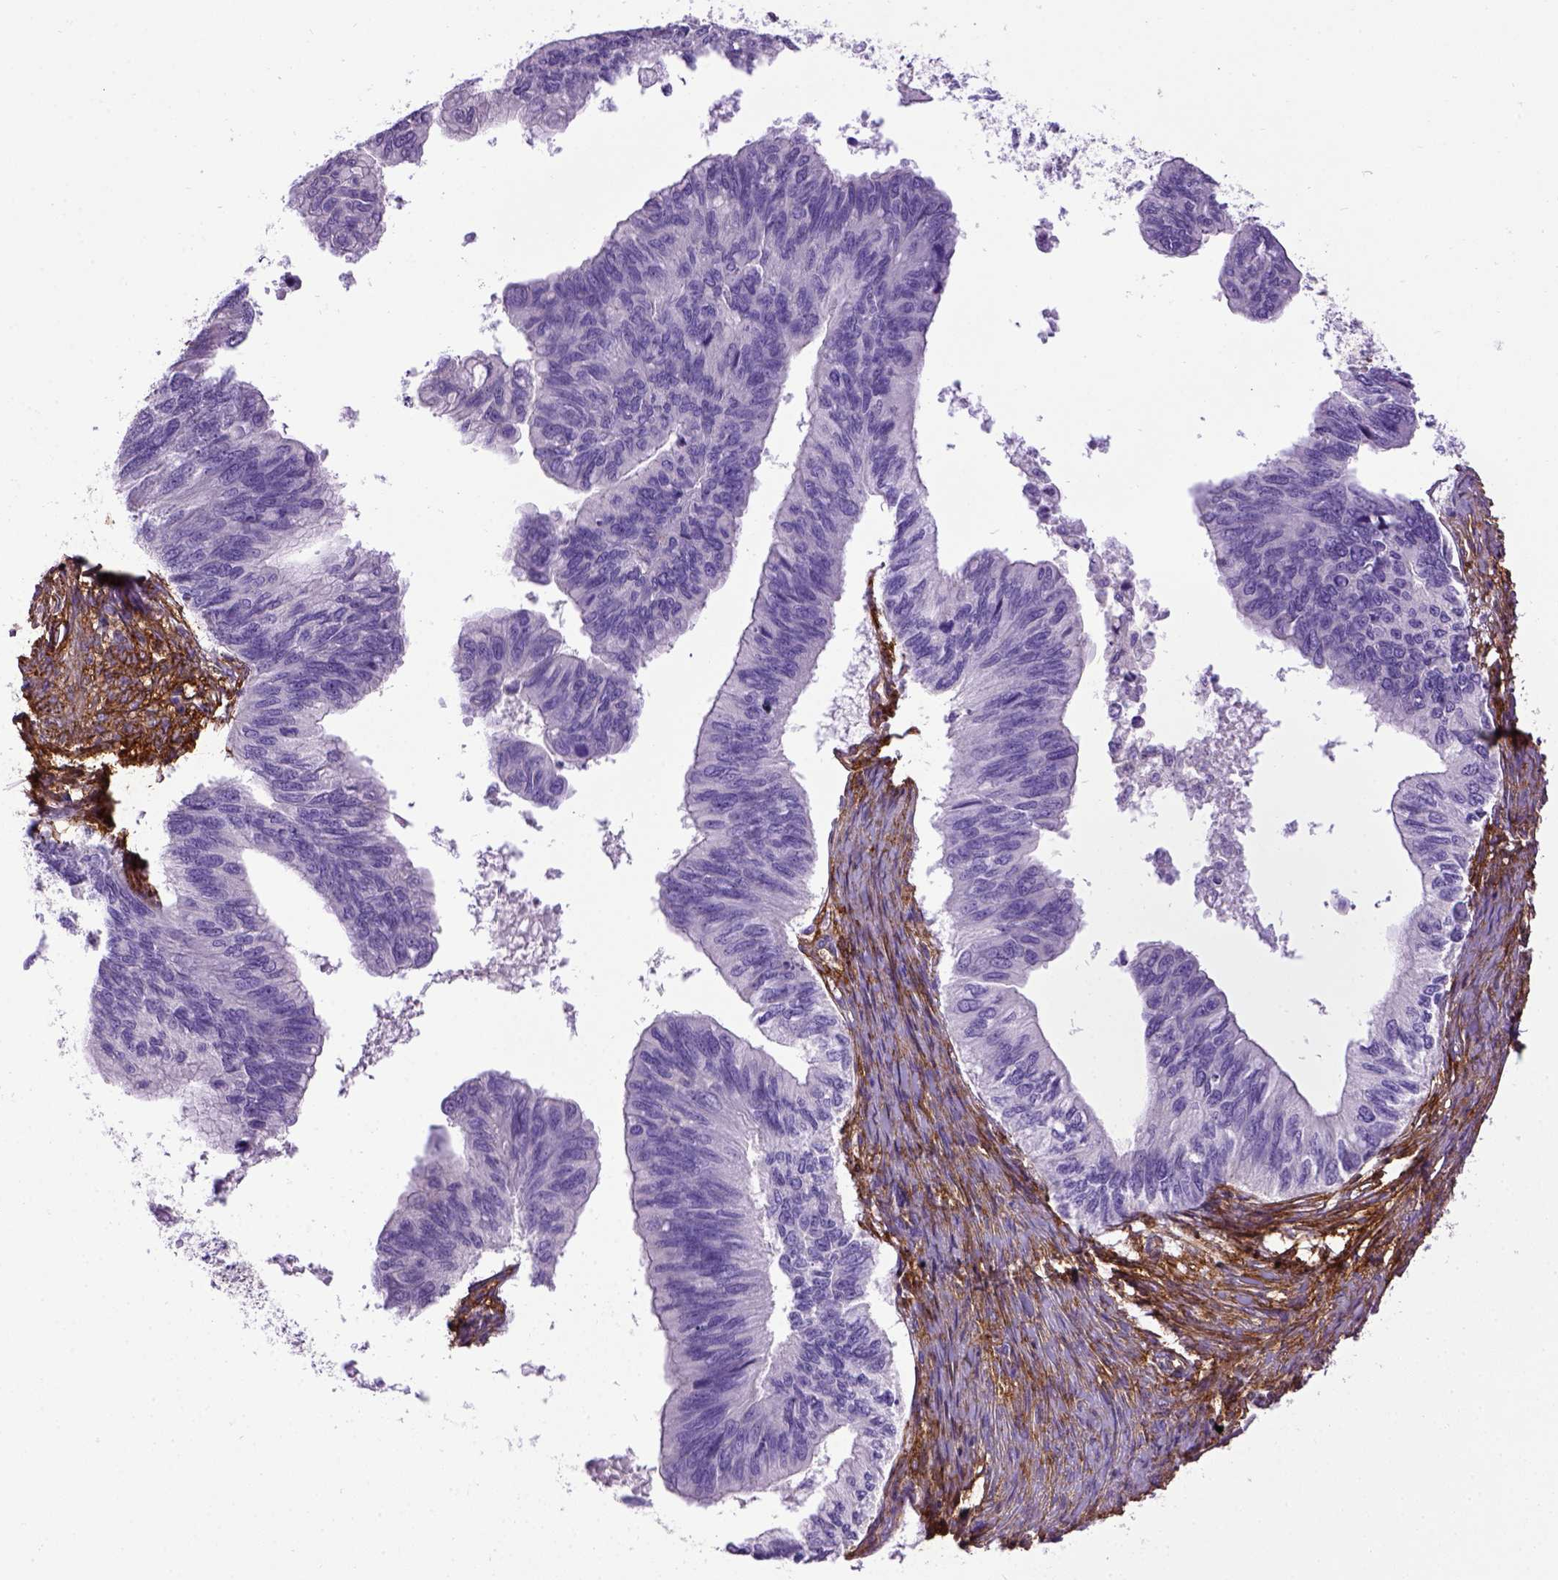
{"staining": {"intensity": "negative", "quantity": "none", "location": "none"}, "tissue": "ovarian cancer", "cell_type": "Tumor cells", "image_type": "cancer", "snomed": [{"axis": "morphology", "description": "Cystadenocarcinoma, mucinous, NOS"}, {"axis": "topography", "description": "Ovary"}], "caption": "IHC micrograph of human ovarian cancer (mucinous cystadenocarcinoma) stained for a protein (brown), which displays no staining in tumor cells.", "gene": "ENG", "patient": {"sex": "female", "age": 76}}